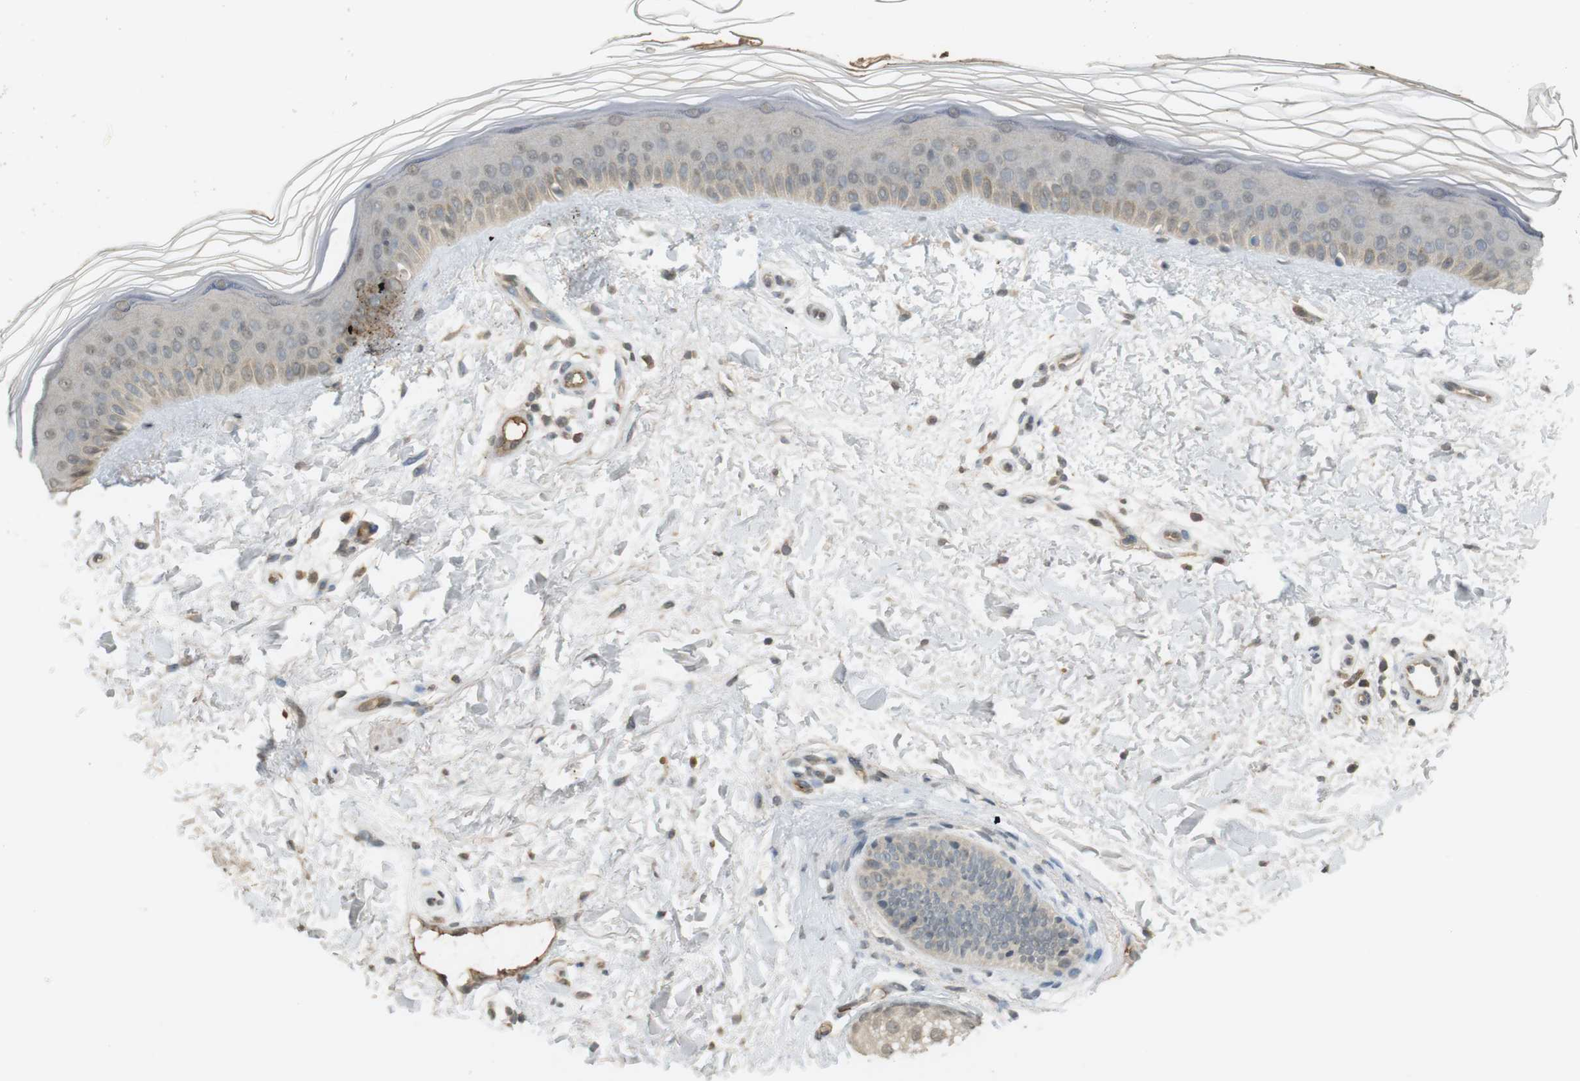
{"staining": {"intensity": "weak", "quantity": ">75%", "location": "cytoplasmic/membranous"}, "tissue": "skin", "cell_type": "Fibroblasts", "image_type": "normal", "snomed": [{"axis": "morphology", "description": "Normal tissue, NOS"}, {"axis": "topography", "description": "Skin"}], "caption": "A photomicrograph showing weak cytoplasmic/membranous staining in about >75% of fibroblasts in unremarkable skin, as visualized by brown immunohistochemical staining.", "gene": "SRR", "patient": {"sex": "female", "age": 19}}